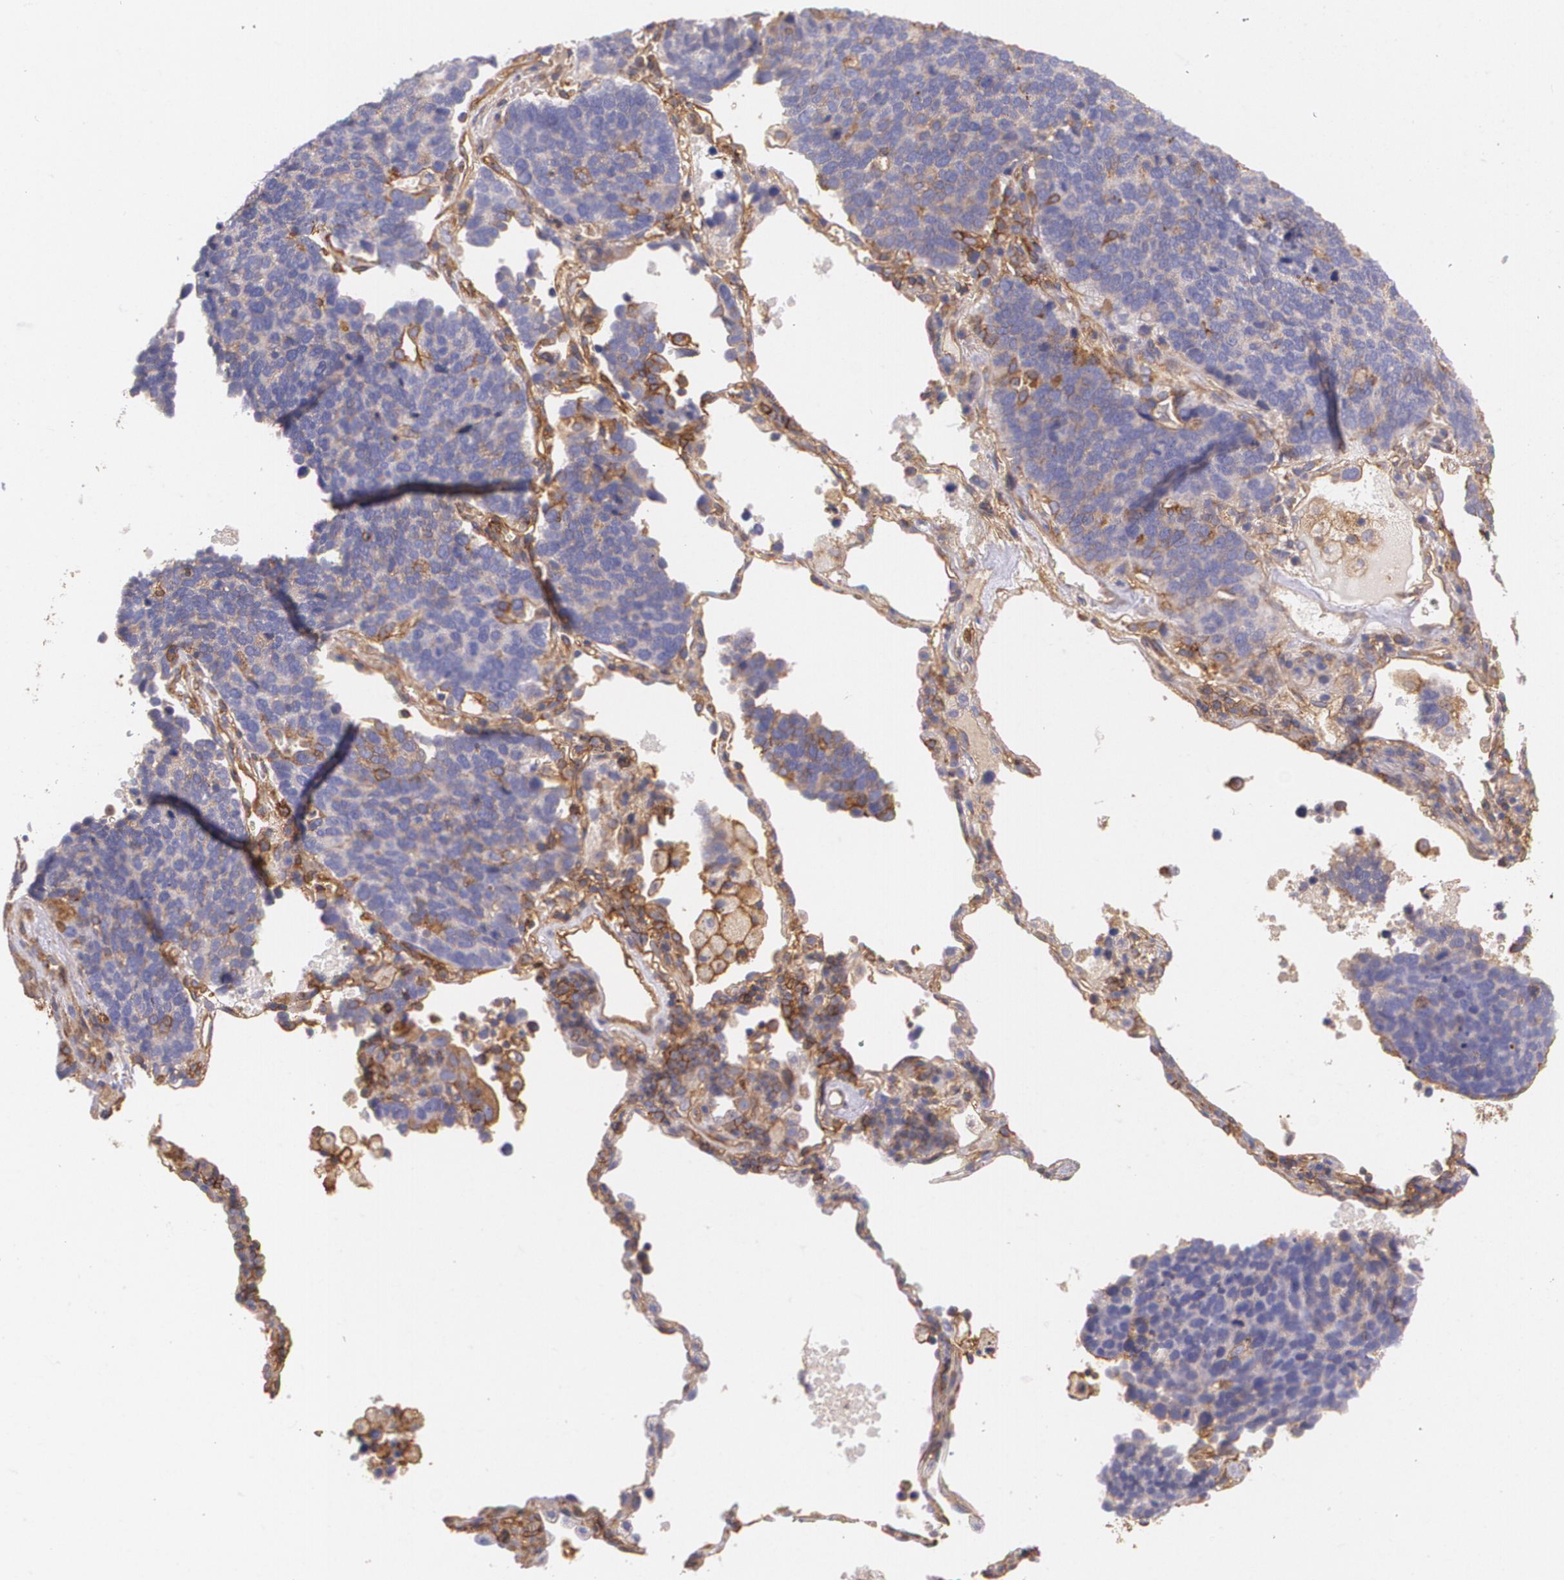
{"staining": {"intensity": "negative", "quantity": "none", "location": "none"}, "tissue": "lung cancer", "cell_type": "Tumor cells", "image_type": "cancer", "snomed": [{"axis": "morphology", "description": "Neoplasm, malignant, NOS"}, {"axis": "topography", "description": "Lung"}], "caption": "High power microscopy micrograph of an immunohistochemistry image of lung neoplasm (malignant), revealing no significant positivity in tumor cells.", "gene": "B2M", "patient": {"sex": "female", "age": 75}}